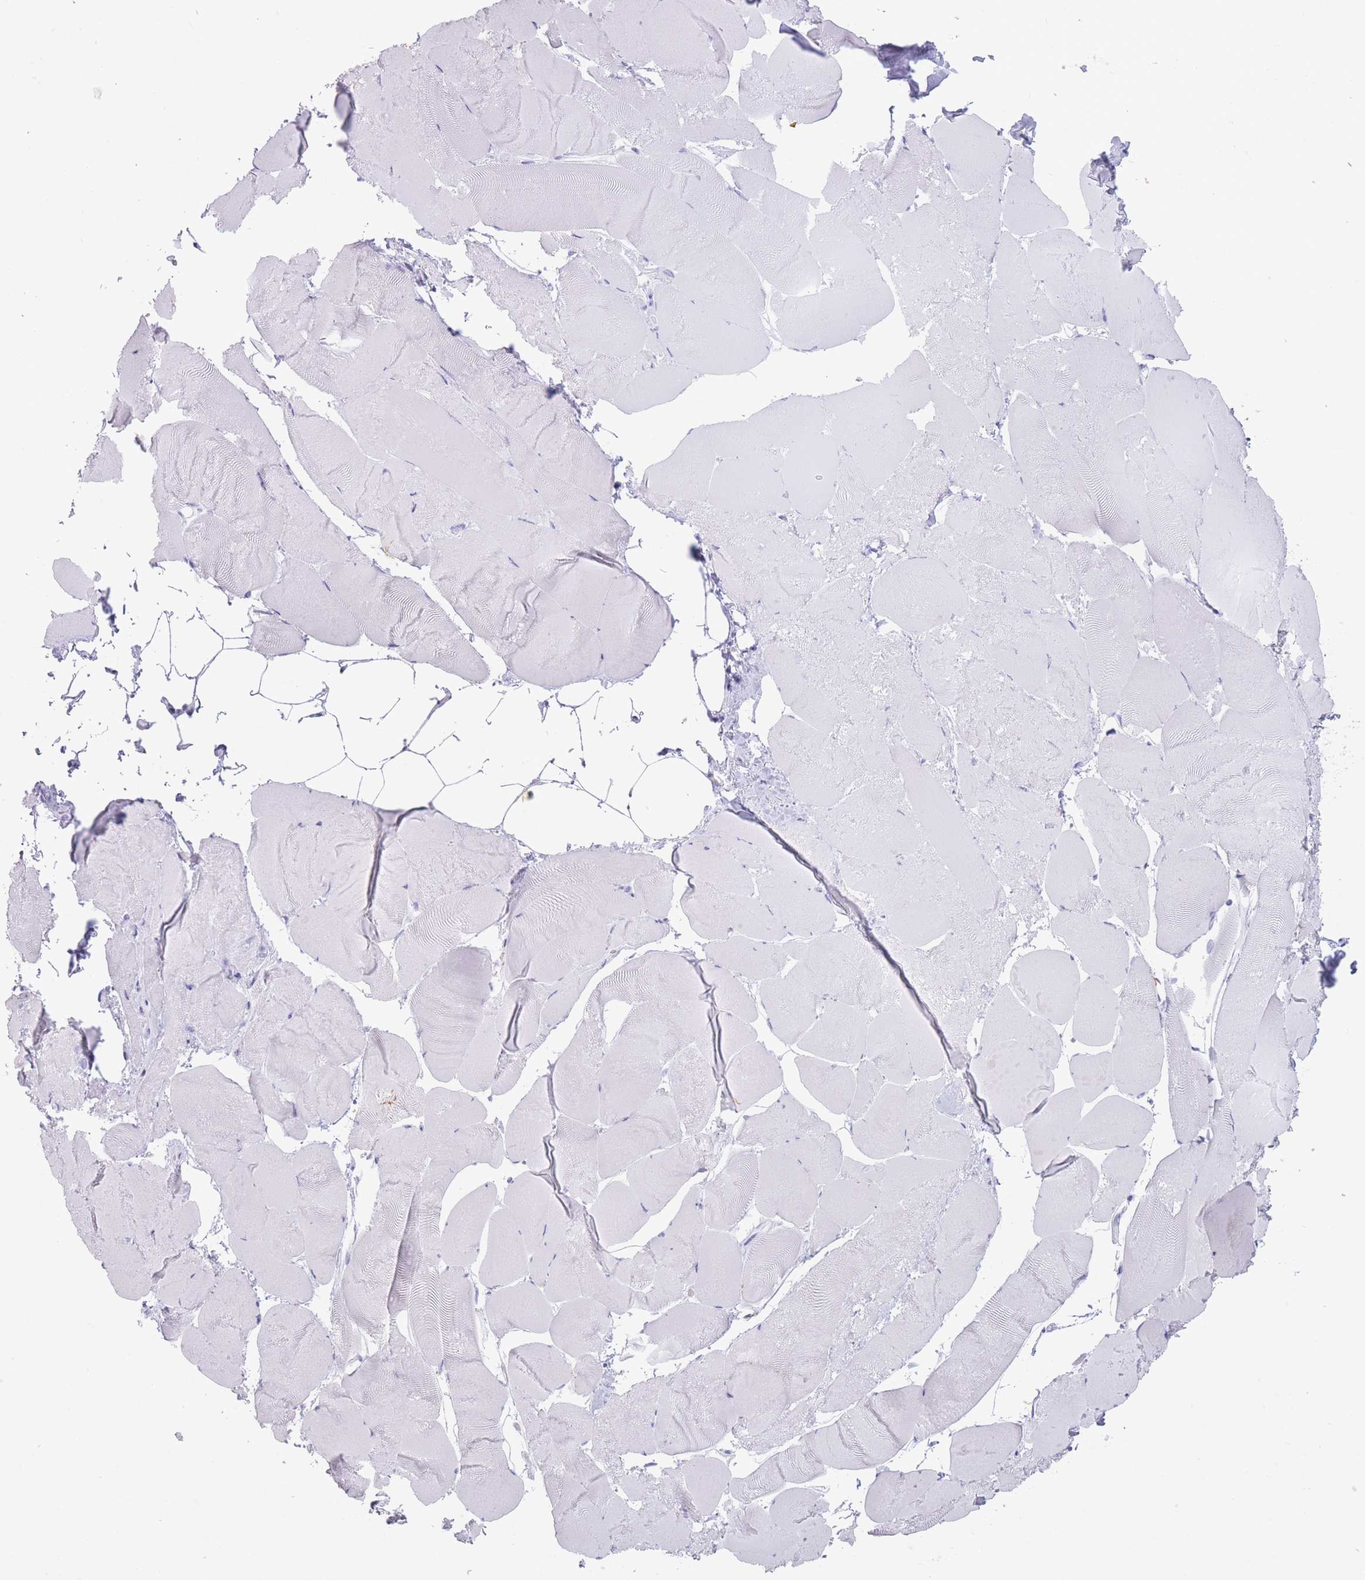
{"staining": {"intensity": "negative", "quantity": "none", "location": "none"}, "tissue": "skeletal muscle", "cell_type": "Myocytes", "image_type": "normal", "snomed": [{"axis": "morphology", "description": "Normal tissue, NOS"}, {"axis": "topography", "description": "Skeletal muscle"}], "caption": "This is an immunohistochemistry micrograph of unremarkable skeletal muscle. There is no staining in myocytes.", "gene": "OR4F16", "patient": {"sex": "female", "age": 64}}